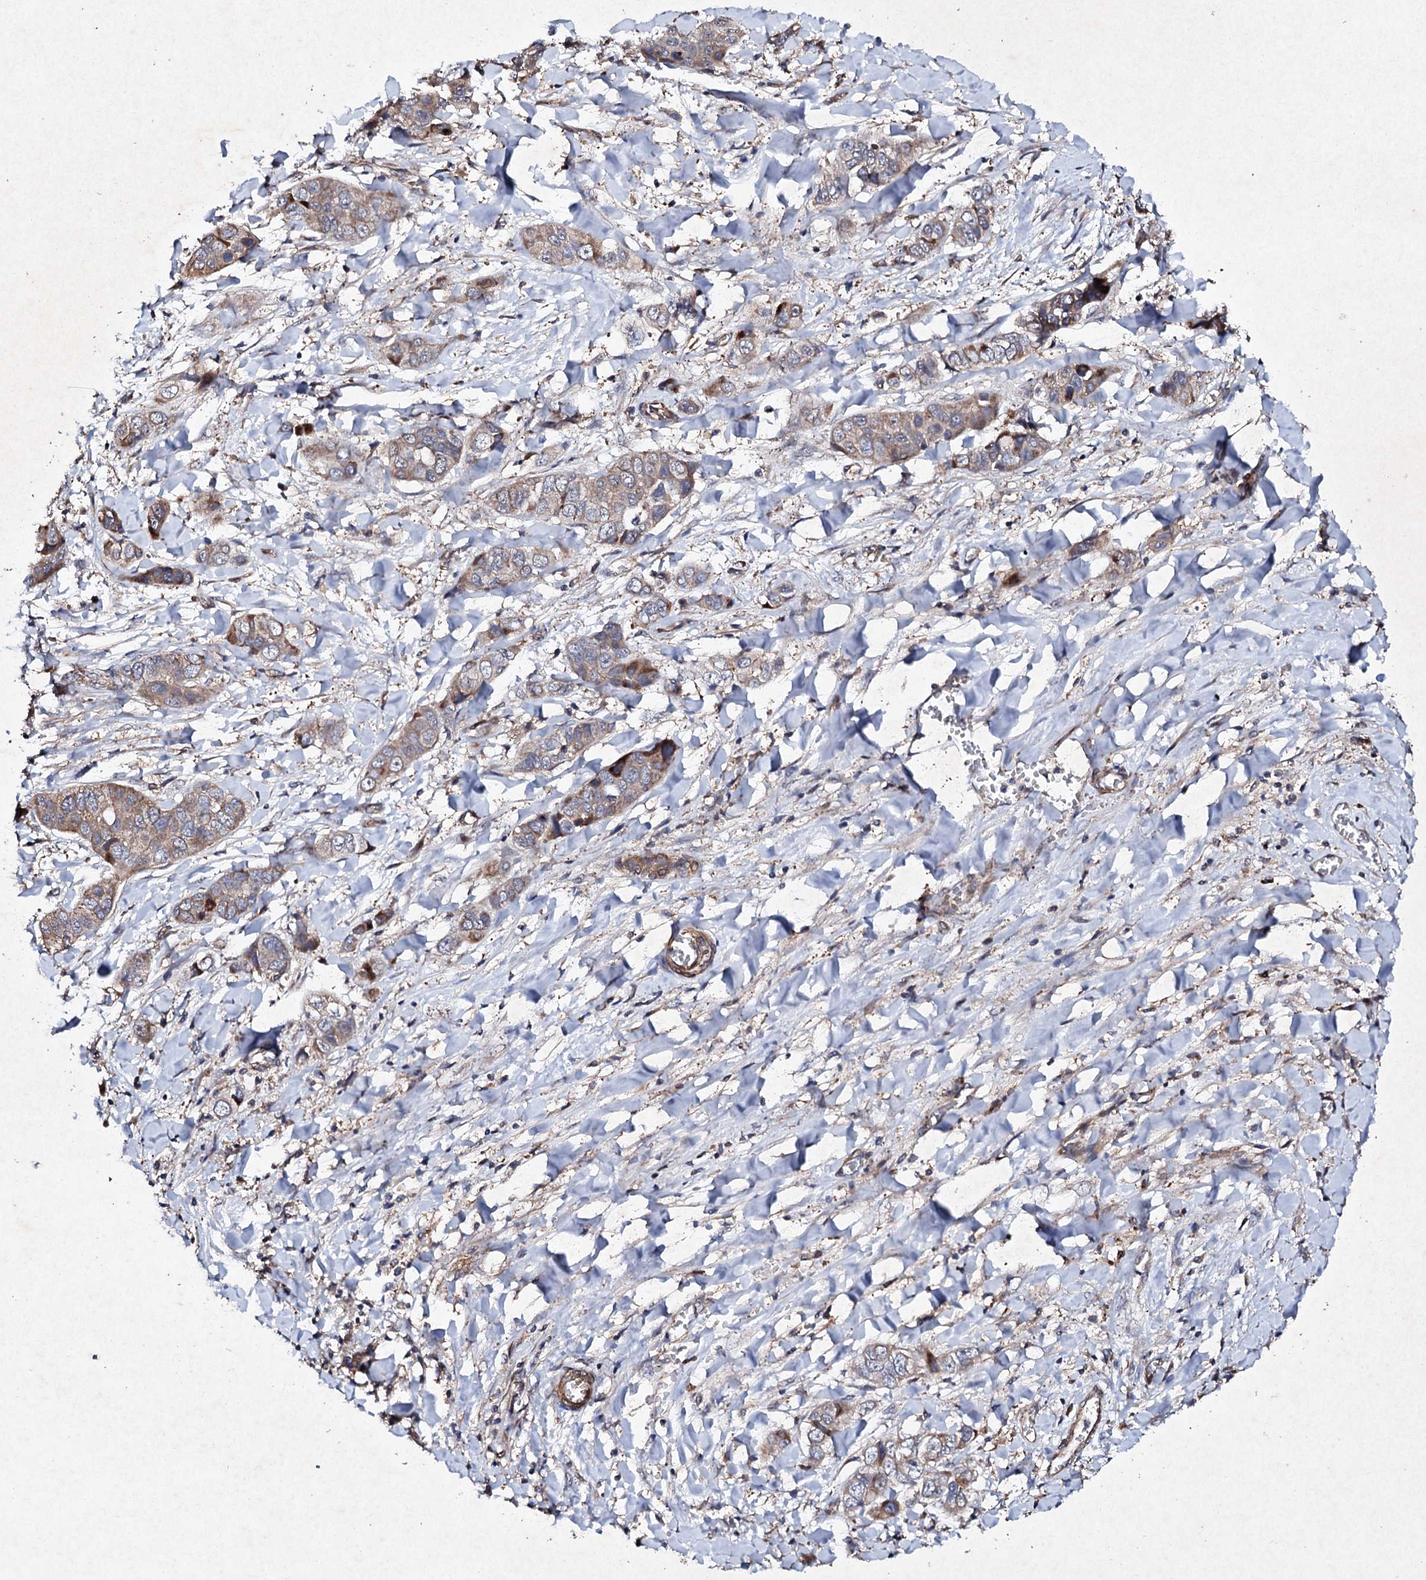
{"staining": {"intensity": "moderate", "quantity": ">75%", "location": "cytoplasmic/membranous"}, "tissue": "liver cancer", "cell_type": "Tumor cells", "image_type": "cancer", "snomed": [{"axis": "morphology", "description": "Cholangiocarcinoma"}, {"axis": "topography", "description": "Liver"}], "caption": "Moderate cytoplasmic/membranous expression for a protein is appreciated in about >75% of tumor cells of liver cholangiocarcinoma using immunohistochemistry (IHC).", "gene": "MOCOS", "patient": {"sex": "female", "age": 52}}